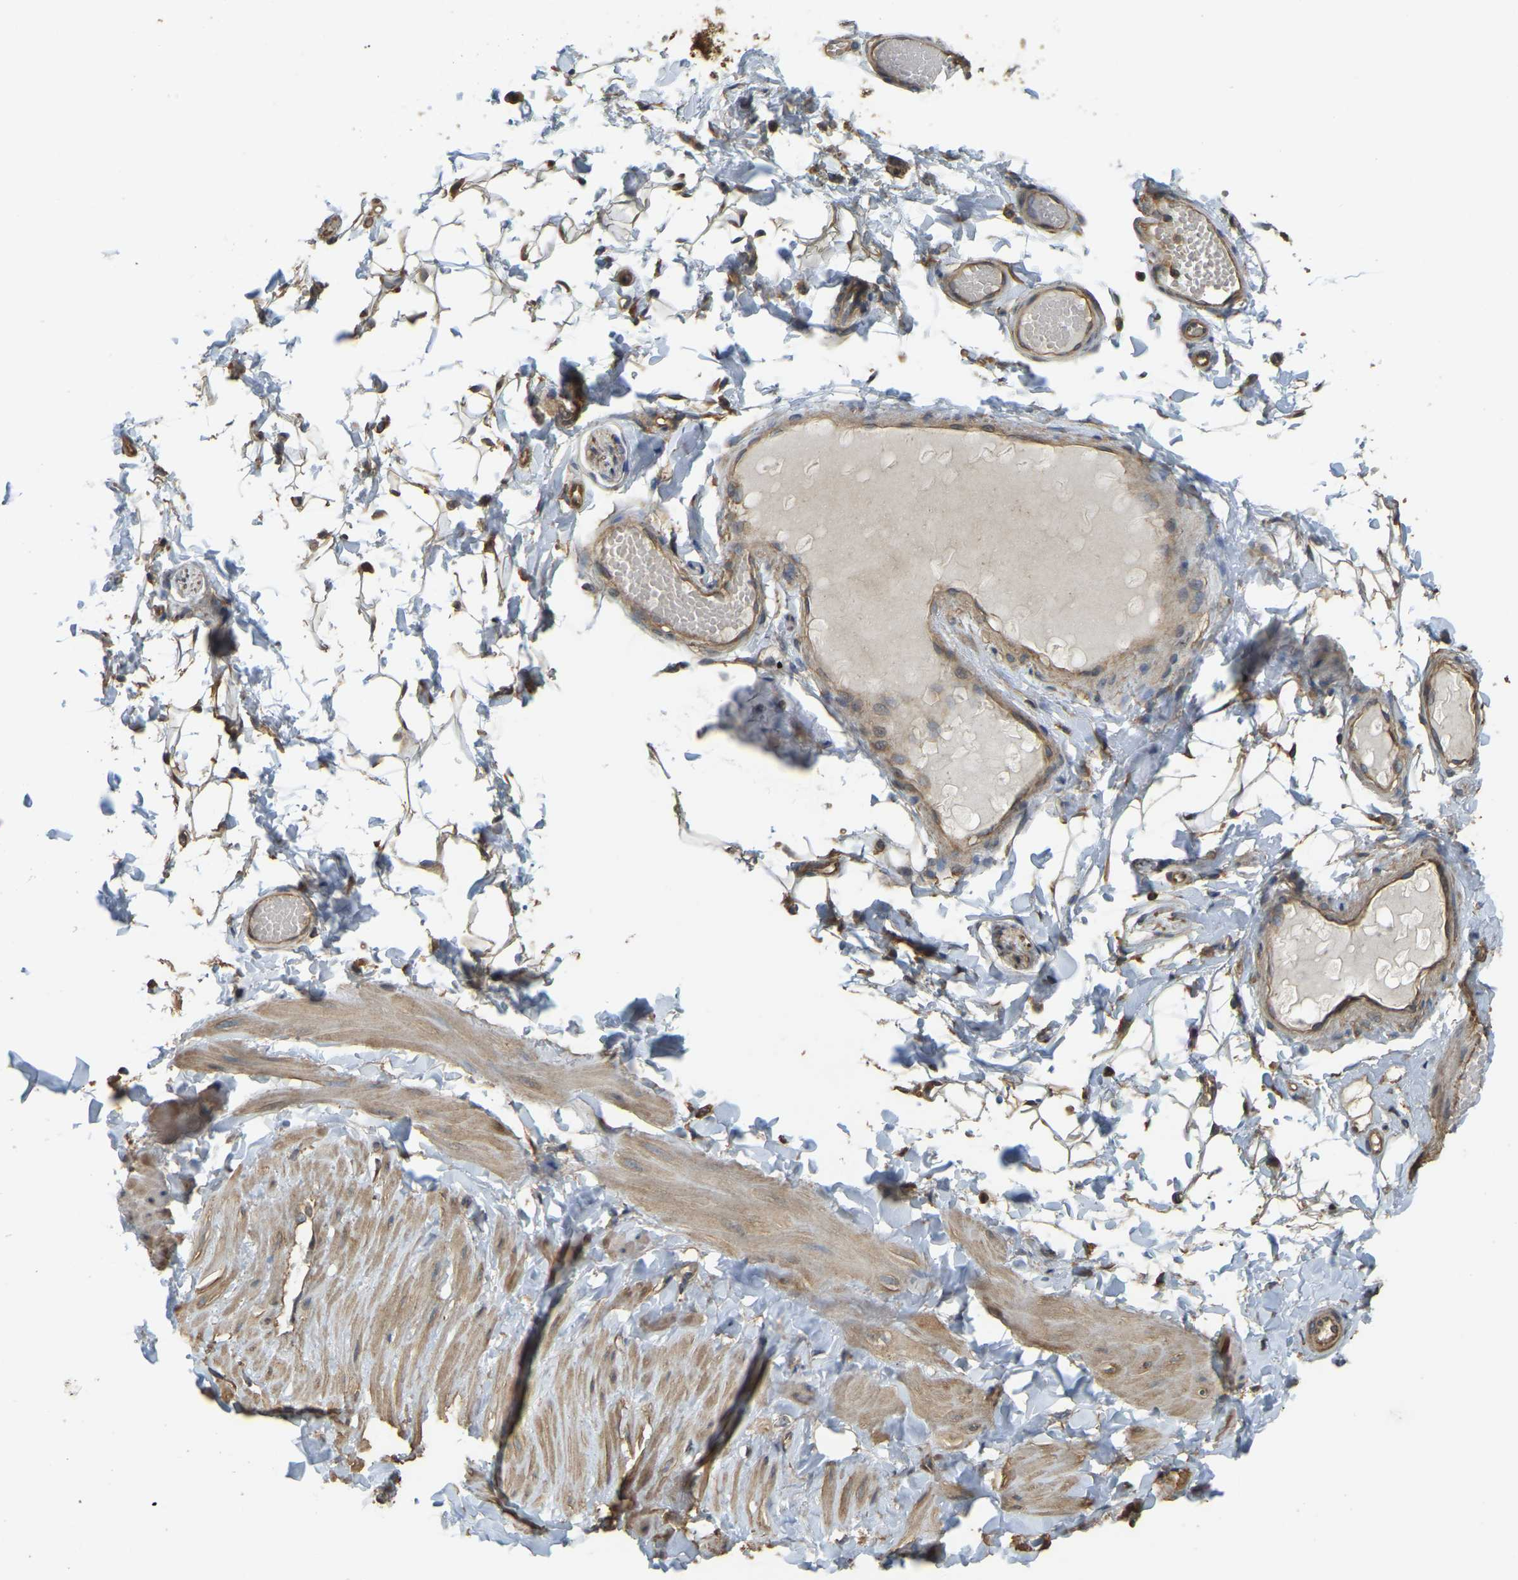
{"staining": {"intensity": "moderate", "quantity": ">75%", "location": "cytoplasmic/membranous"}, "tissue": "adipose tissue", "cell_type": "Adipocytes", "image_type": "normal", "snomed": [{"axis": "morphology", "description": "Normal tissue, NOS"}, {"axis": "topography", "description": "Adipose tissue"}, {"axis": "topography", "description": "Vascular tissue"}, {"axis": "topography", "description": "Peripheral nerve tissue"}], "caption": "The photomicrograph reveals a brown stain indicating the presence of a protein in the cytoplasmic/membranous of adipocytes in adipose tissue. Immunohistochemistry (ihc) stains the protein of interest in brown and the nuclei are stained blue.", "gene": "GNG2", "patient": {"sex": "male", "age": 25}}